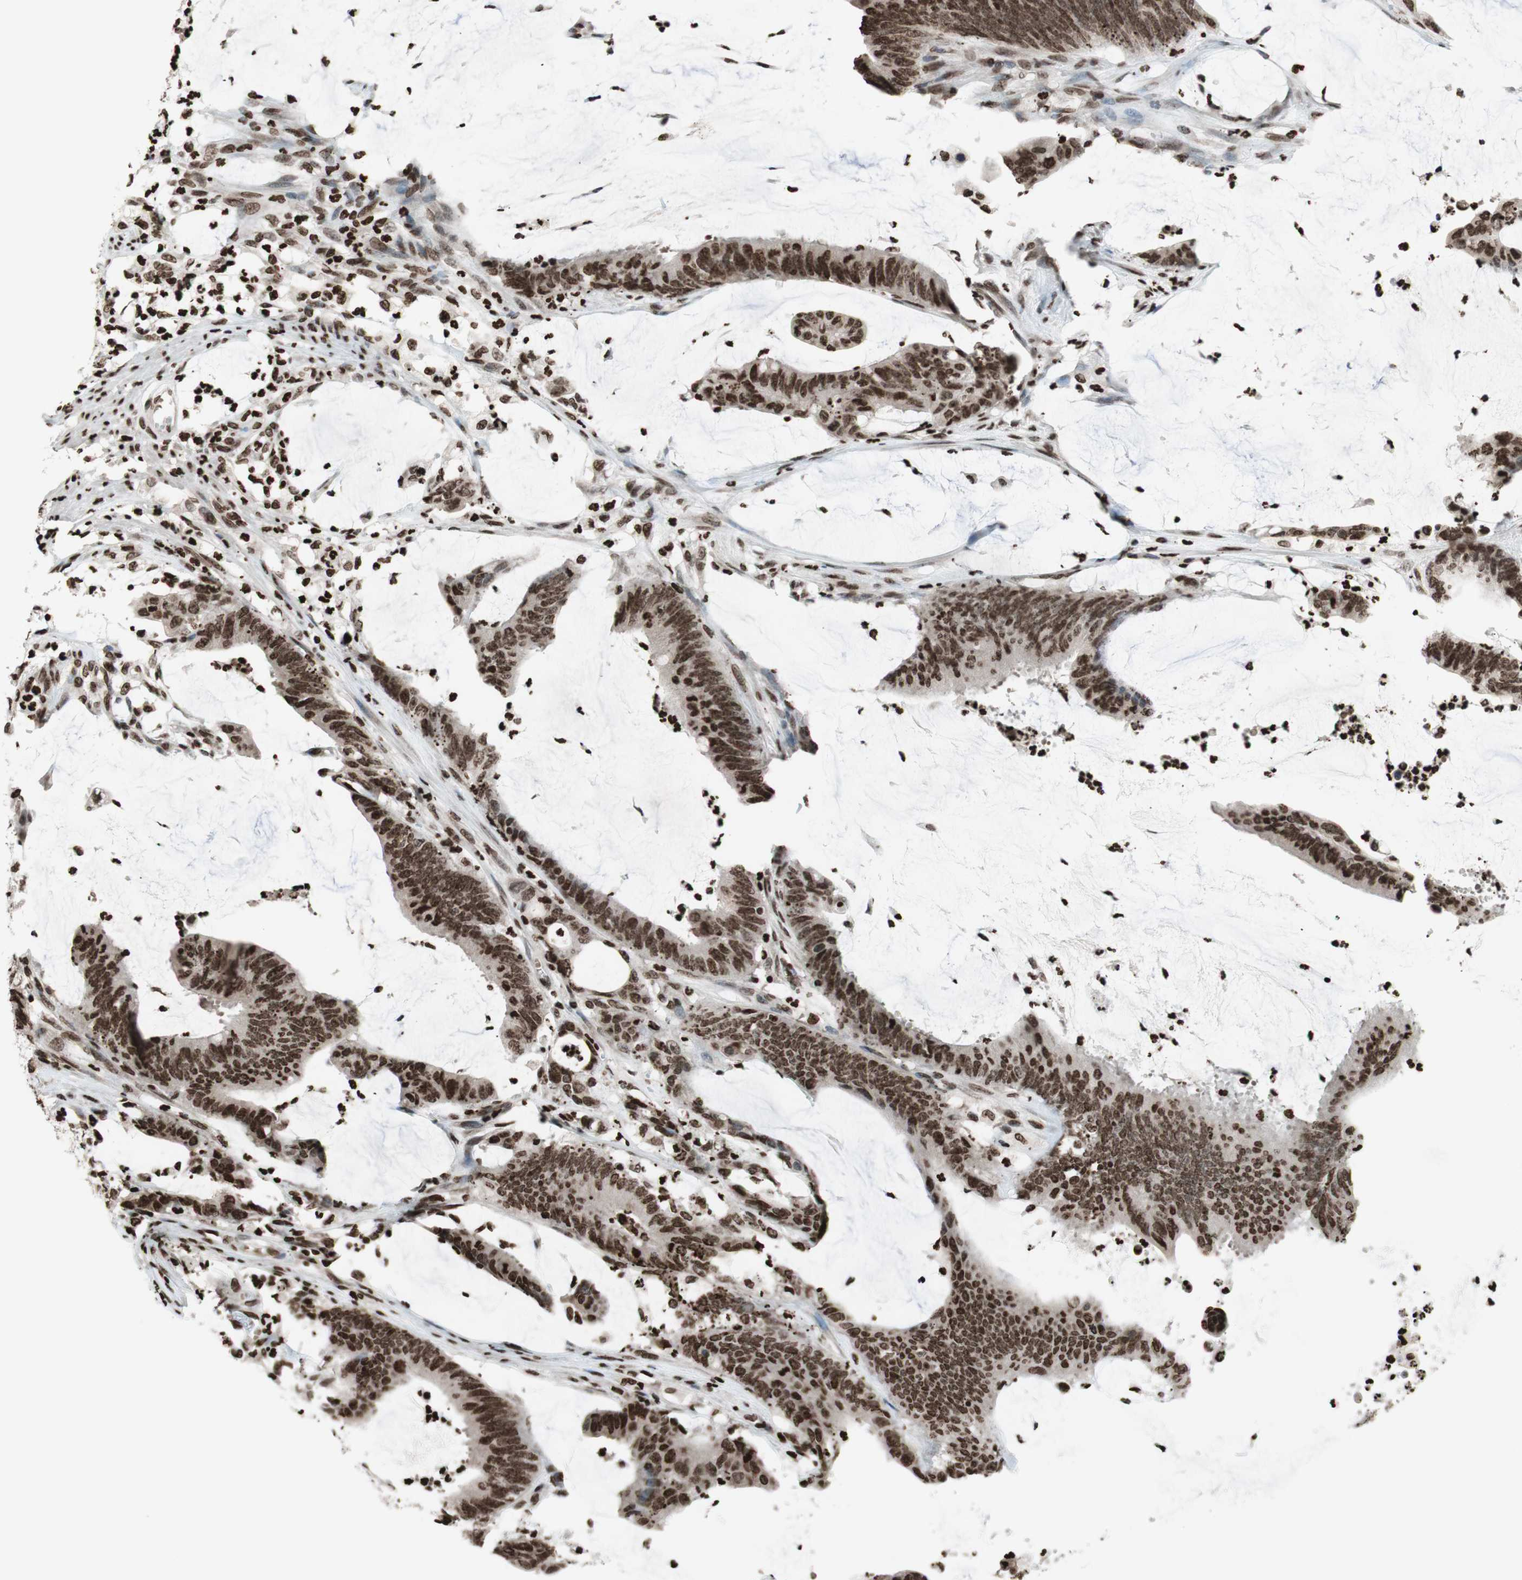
{"staining": {"intensity": "strong", "quantity": ">75%", "location": "nuclear"}, "tissue": "colorectal cancer", "cell_type": "Tumor cells", "image_type": "cancer", "snomed": [{"axis": "morphology", "description": "Adenocarcinoma, NOS"}, {"axis": "topography", "description": "Rectum"}], "caption": "The photomicrograph shows a brown stain indicating the presence of a protein in the nuclear of tumor cells in adenocarcinoma (colorectal). The staining was performed using DAB, with brown indicating positive protein expression. Nuclei are stained blue with hematoxylin.", "gene": "NCOA3", "patient": {"sex": "female", "age": 66}}